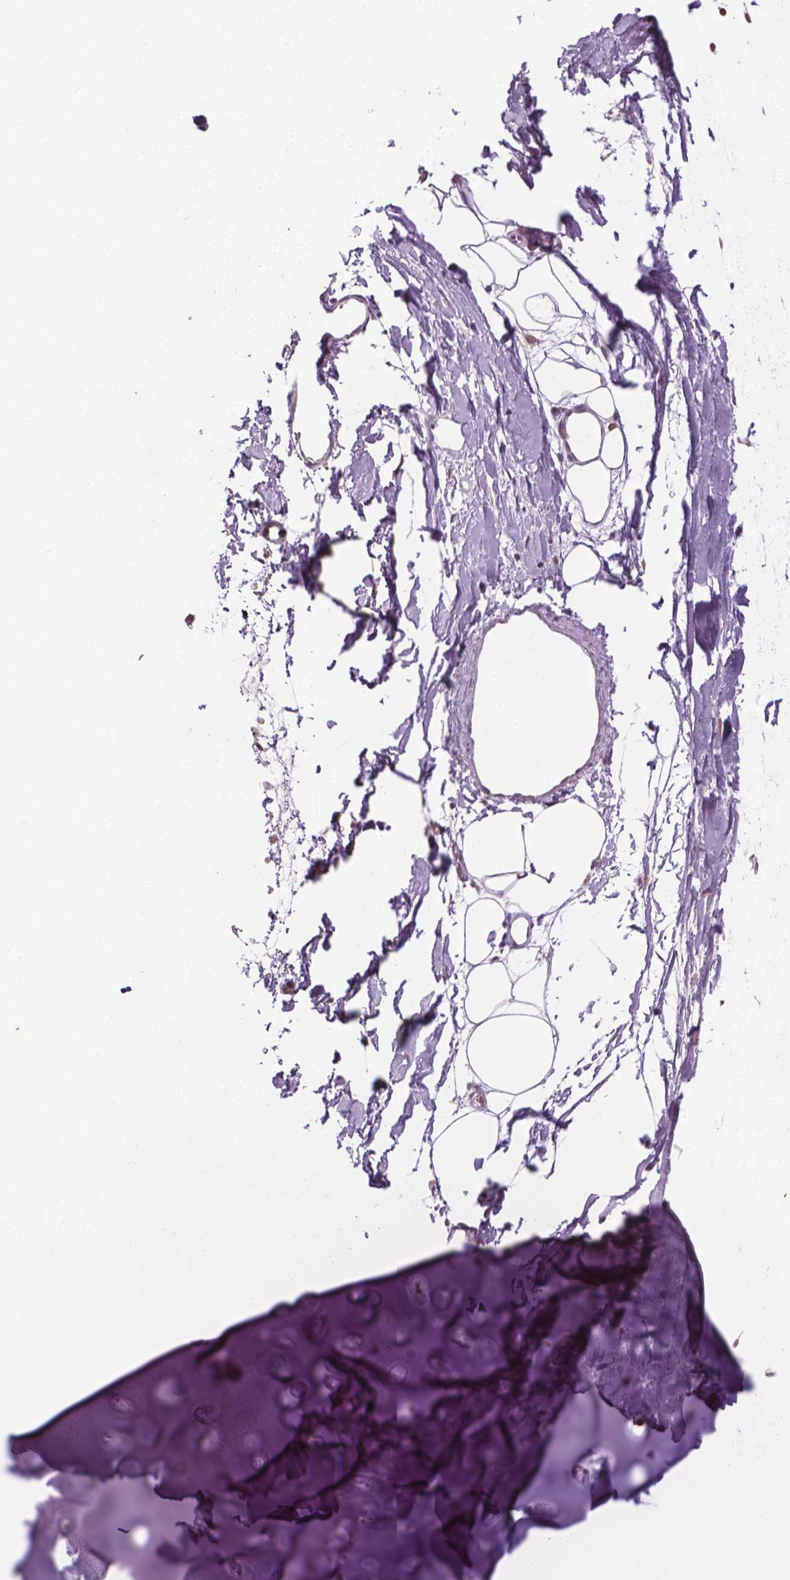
{"staining": {"intensity": "negative", "quantity": "none", "location": "none"}, "tissue": "adipose tissue", "cell_type": "Adipocytes", "image_type": "normal", "snomed": [{"axis": "morphology", "description": "Normal tissue, NOS"}, {"axis": "topography", "description": "Cartilage tissue"}, {"axis": "topography", "description": "Bronchus"}], "caption": "This histopathology image is of unremarkable adipose tissue stained with IHC to label a protein in brown with the nuclei are counter-stained blue. There is no positivity in adipocytes.", "gene": "CDKN1C", "patient": {"sex": "male", "age": 58}}